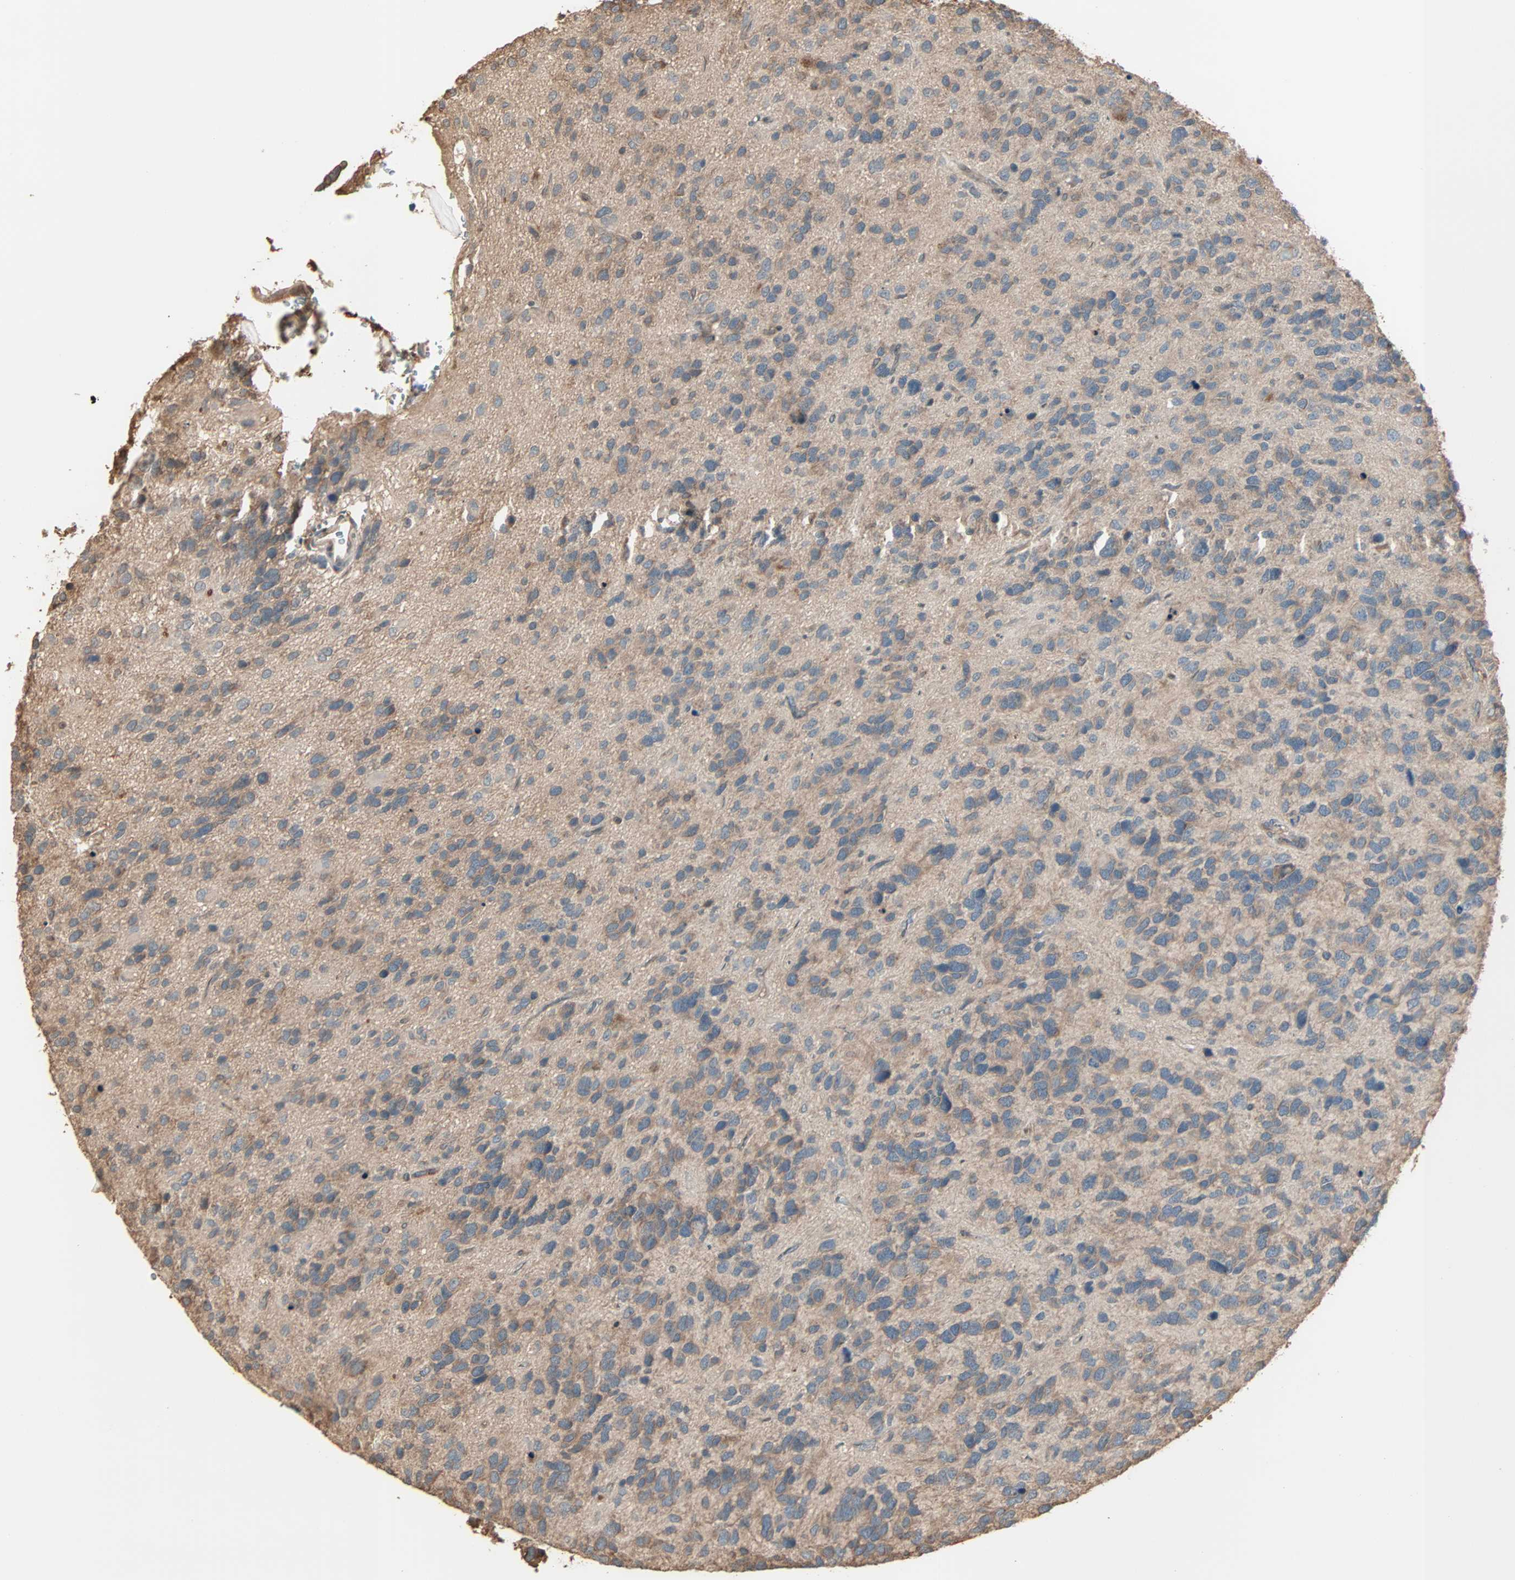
{"staining": {"intensity": "weak", "quantity": "25%-75%", "location": "cytoplasmic/membranous"}, "tissue": "glioma", "cell_type": "Tumor cells", "image_type": "cancer", "snomed": [{"axis": "morphology", "description": "Glioma, malignant, High grade"}, {"axis": "topography", "description": "Brain"}], "caption": "The photomicrograph exhibits immunohistochemical staining of malignant glioma (high-grade). There is weak cytoplasmic/membranous expression is identified in about 25%-75% of tumor cells. The staining was performed using DAB to visualize the protein expression in brown, while the nuclei were stained in blue with hematoxylin (Magnification: 20x).", "gene": "CALCRL", "patient": {"sex": "female", "age": 58}}